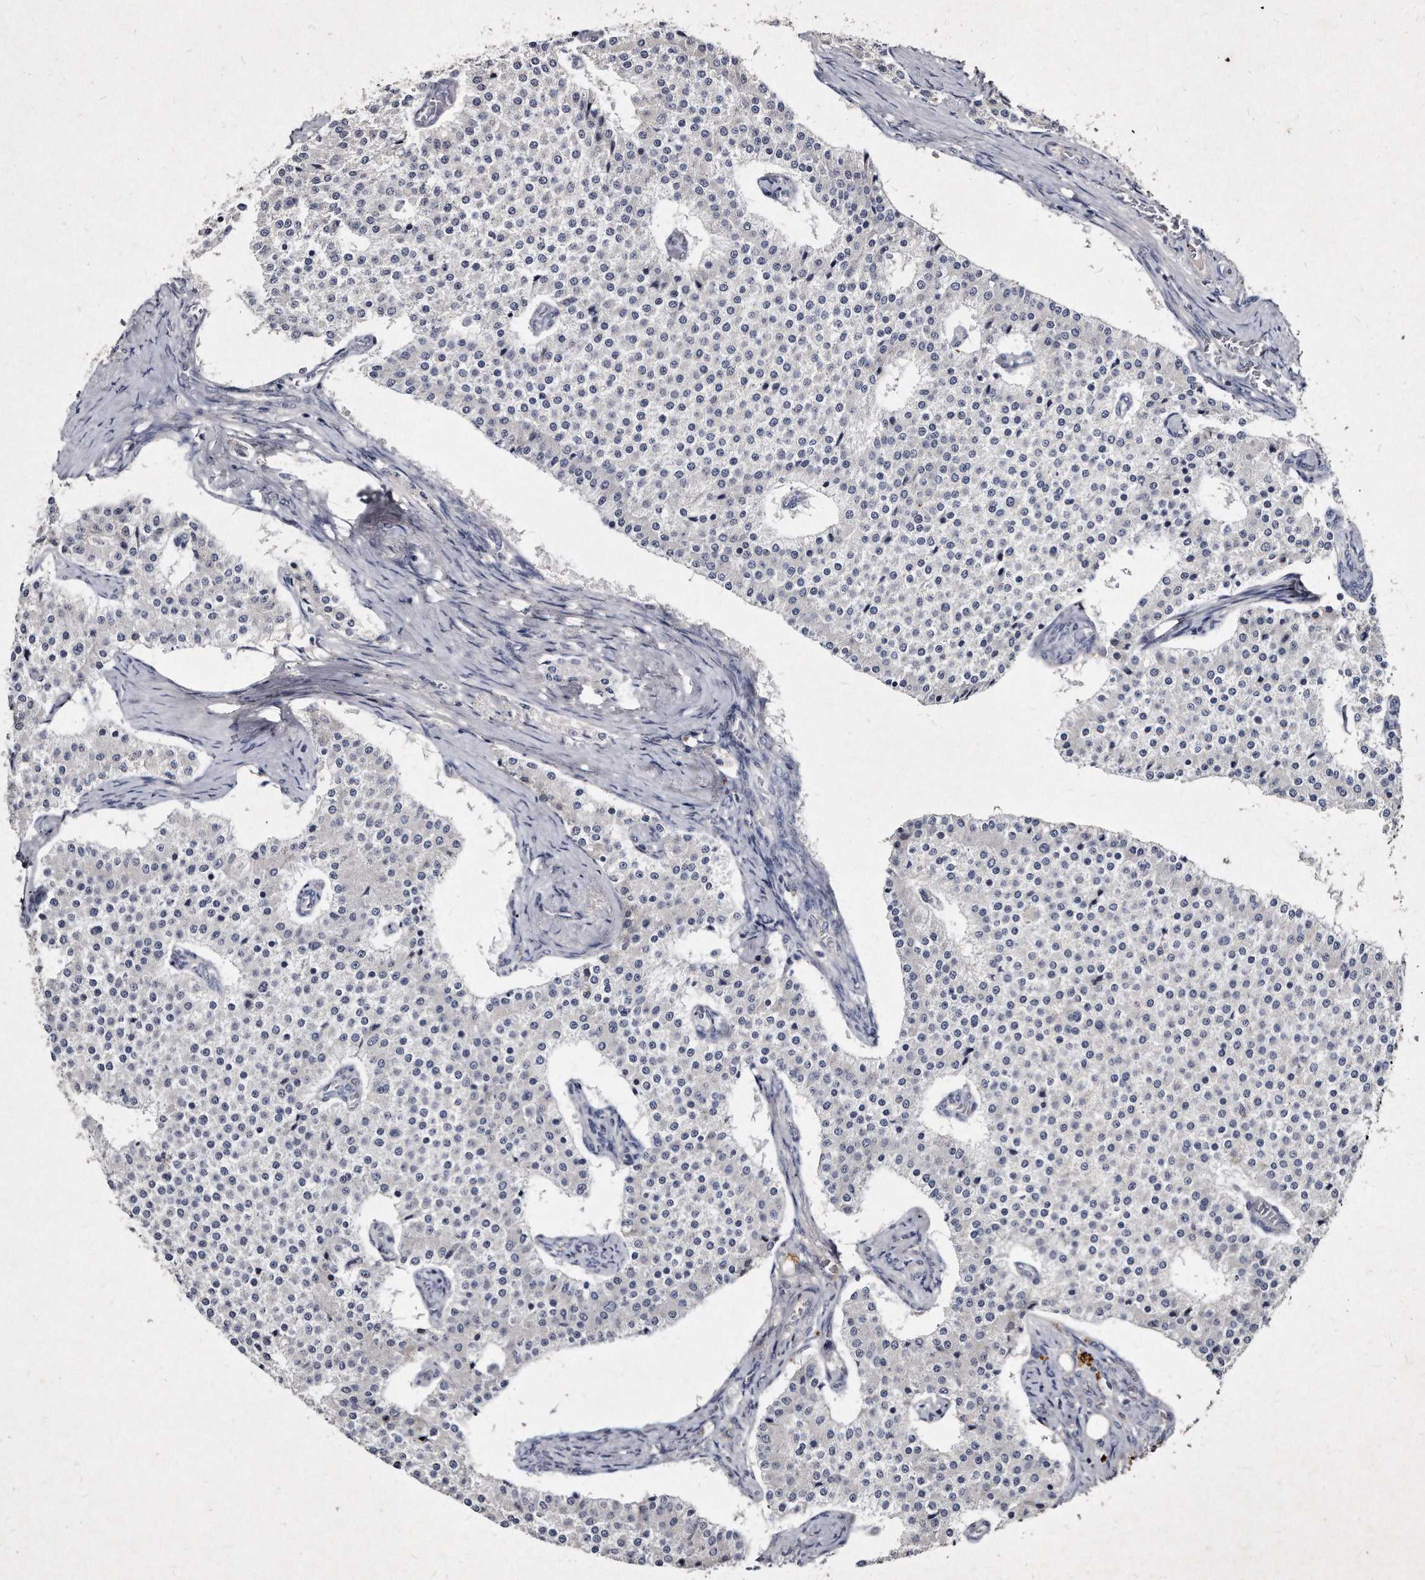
{"staining": {"intensity": "negative", "quantity": "none", "location": "none"}, "tissue": "carcinoid", "cell_type": "Tumor cells", "image_type": "cancer", "snomed": [{"axis": "morphology", "description": "Carcinoid, malignant, NOS"}, {"axis": "topography", "description": "Colon"}], "caption": "Tumor cells show no significant staining in carcinoid (malignant).", "gene": "KLHDC3", "patient": {"sex": "female", "age": 52}}